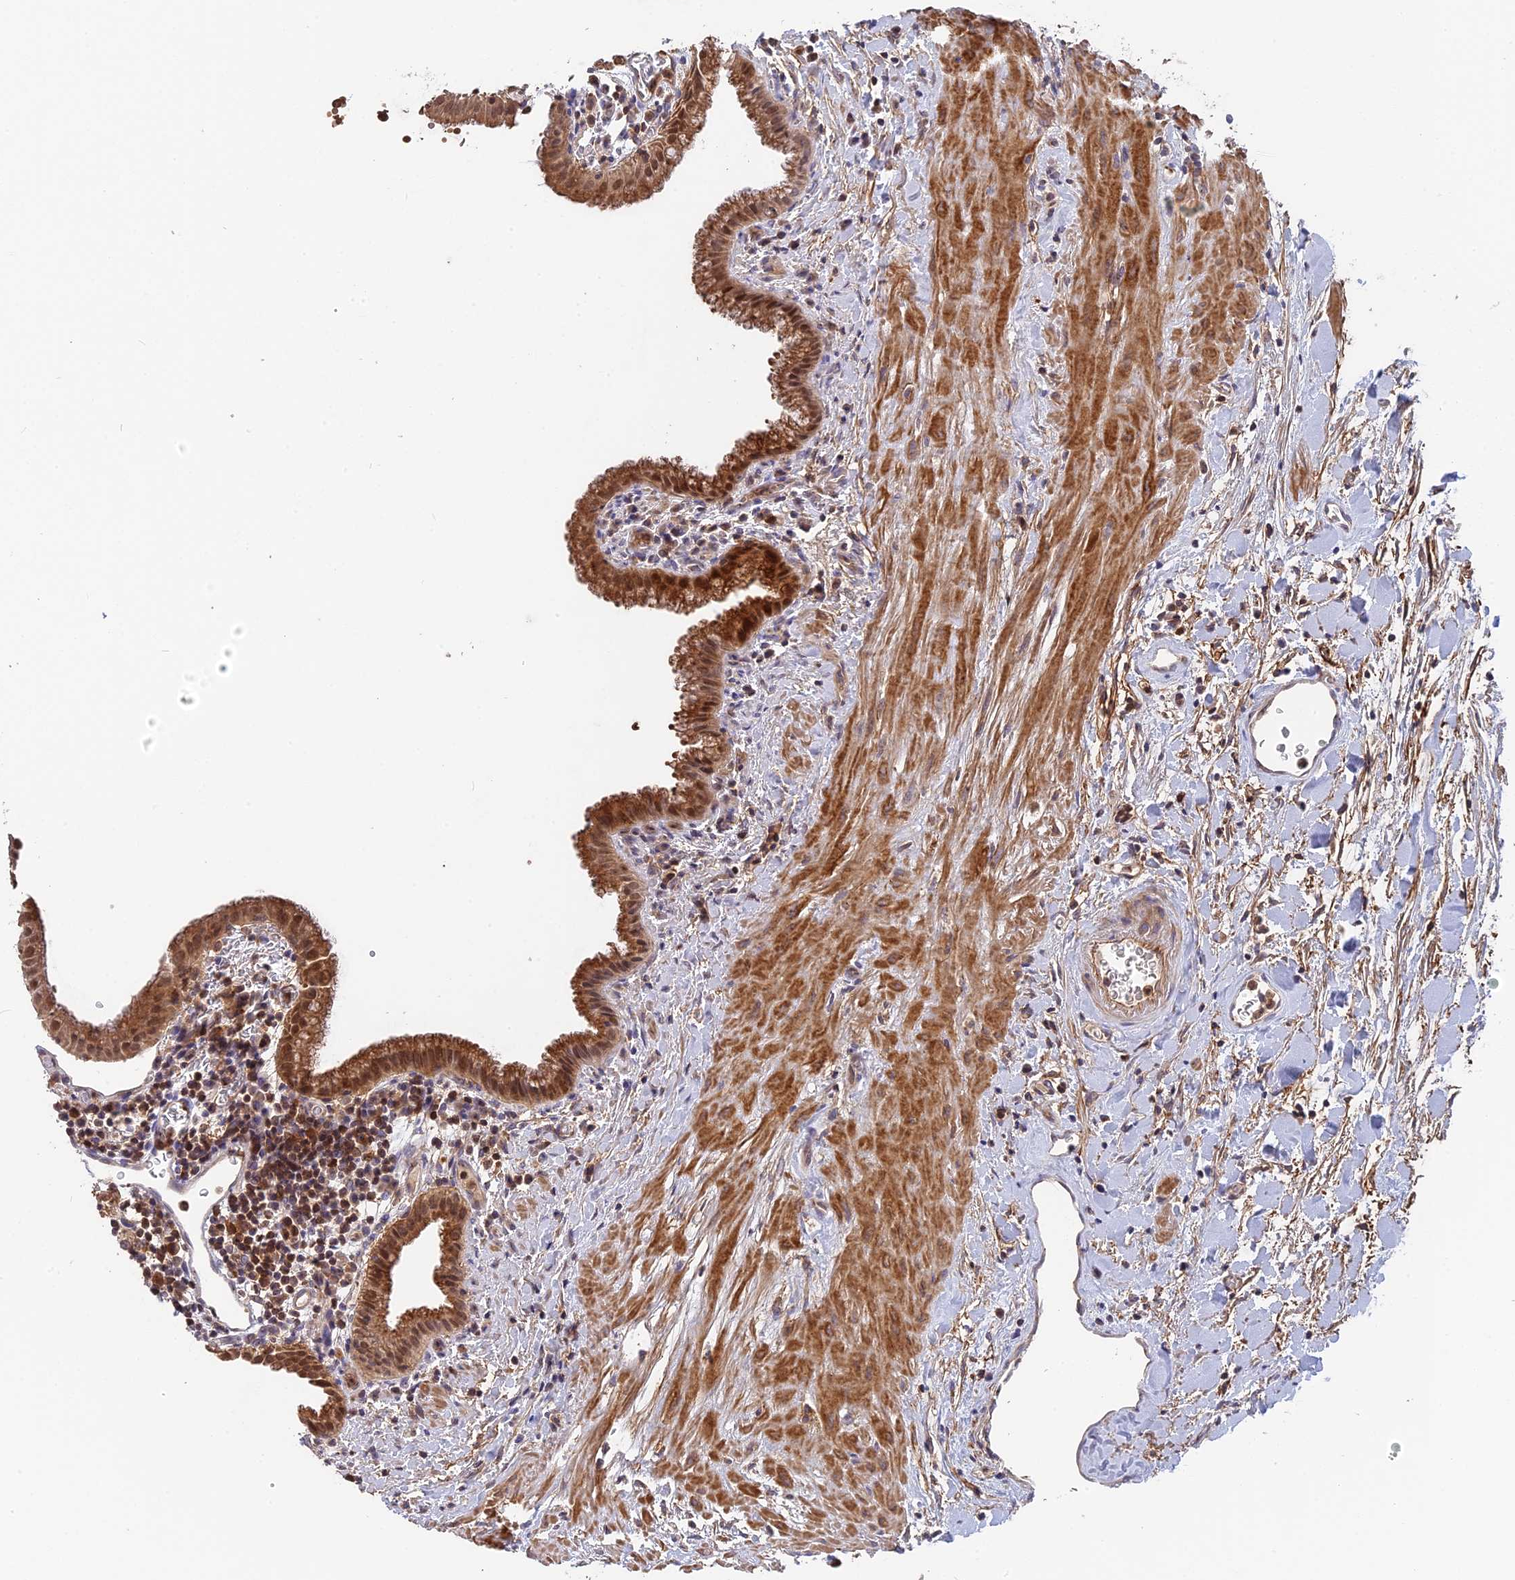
{"staining": {"intensity": "strong", "quantity": ">75%", "location": "cytoplasmic/membranous,nuclear"}, "tissue": "gallbladder", "cell_type": "Glandular cells", "image_type": "normal", "snomed": [{"axis": "morphology", "description": "Normal tissue, NOS"}, {"axis": "topography", "description": "Gallbladder"}], "caption": "Immunohistochemical staining of unremarkable gallbladder reveals strong cytoplasmic/membranous,nuclear protein positivity in about >75% of glandular cells. (DAB IHC with brightfield microscopy, high magnification).", "gene": "RPIA", "patient": {"sex": "male", "age": 78}}